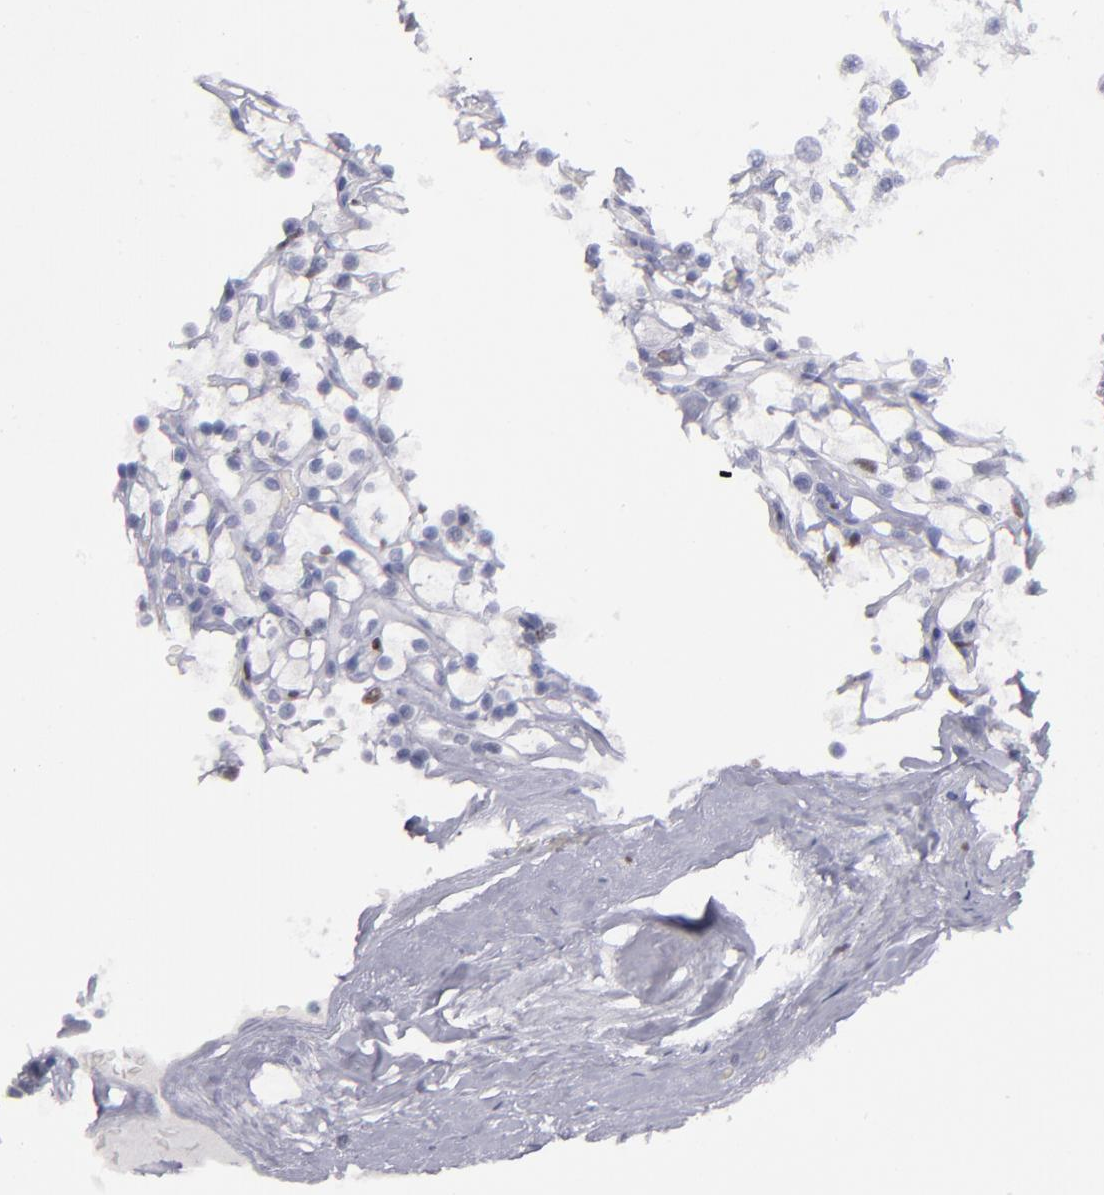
{"staining": {"intensity": "negative", "quantity": "none", "location": "none"}, "tissue": "renal cancer", "cell_type": "Tumor cells", "image_type": "cancer", "snomed": [{"axis": "morphology", "description": "Adenocarcinoma, NOS"}, {"axis": "topography", "description": "Kidney"}], "caption": "Tumor cells are negative for protein expression in human renal cancer (adenocarcinoma). Brightfield microscopy of IHC stained with DAB (3,3'-diaminobenzidine) (brown) and hematoxylin (blue), captured at high magnification.", "gene": "IRF8", "patient": {"sex": "female", "age": 73}}